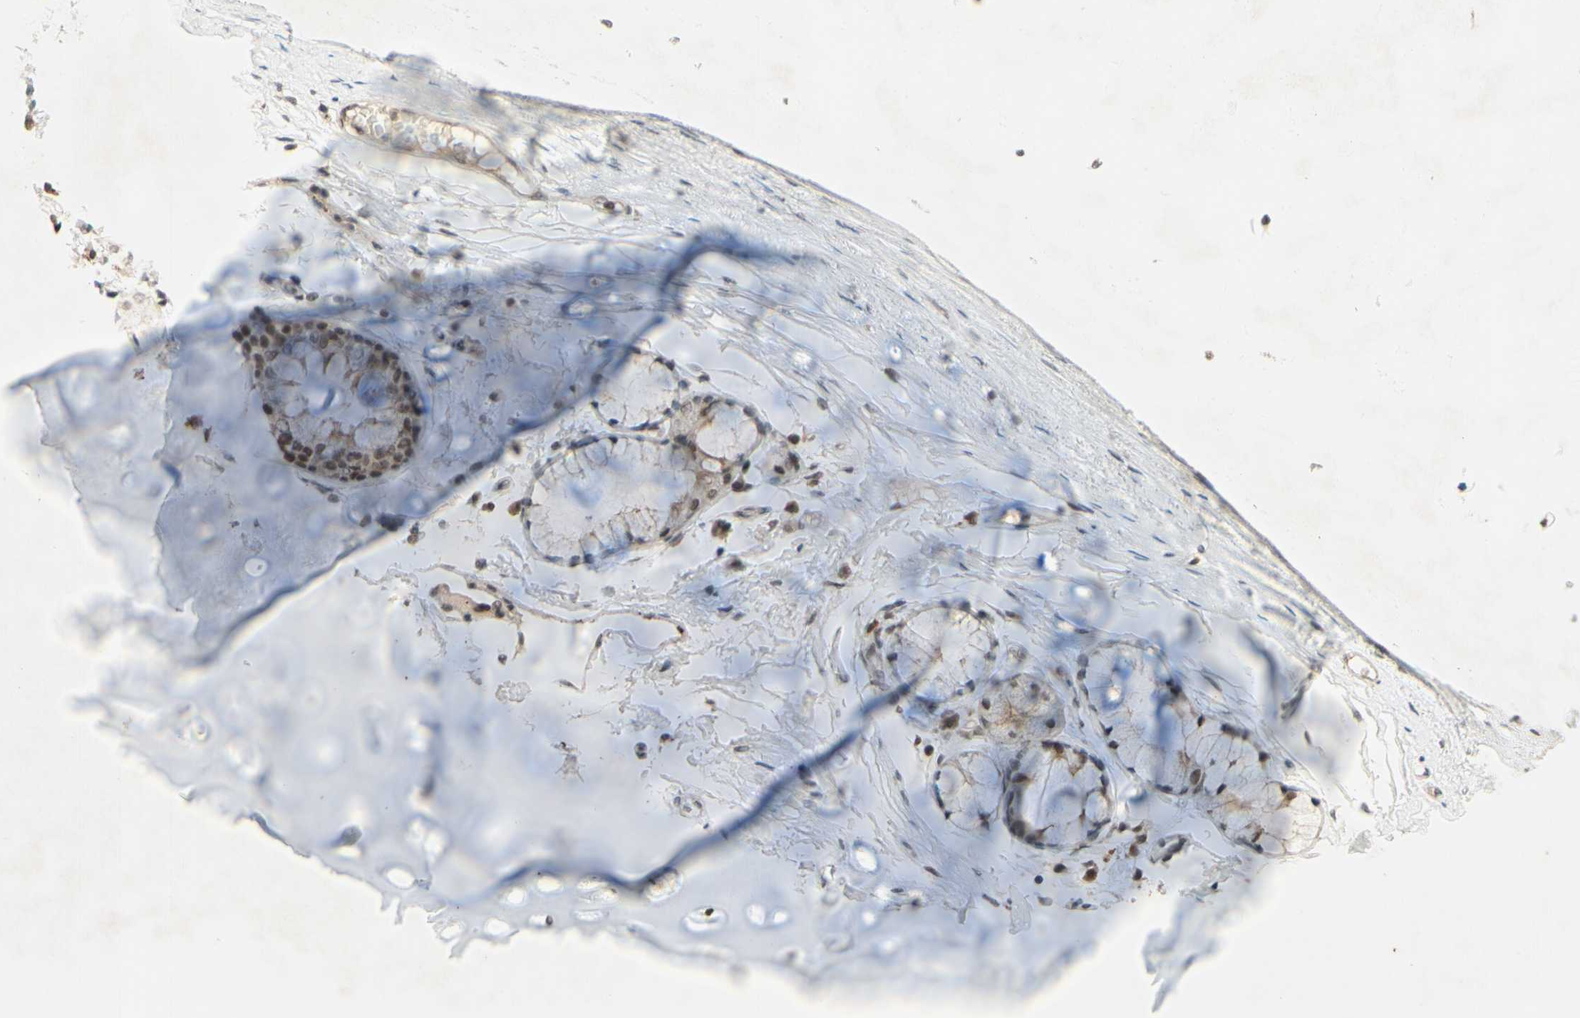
{"staining": {"intensity": "moderate", "quantity": "25%-75%", "location": "nuclear"}, "tissue": "adipose tissue", "cell_type": "Adipocytes", "image_type": "normal", "snomed": [{"axis": "morphology", "description": "Normal tissue, NOS"}, {"axis": "topography", "description": "Bronchus"}], "caption": "This is an image of IHC staining of benign adipose tissue, which shows moderate expression in the nuclear of adipocytes.", "gene": "SMARCB1", "patient": {"sex": "female", "age": 73}}